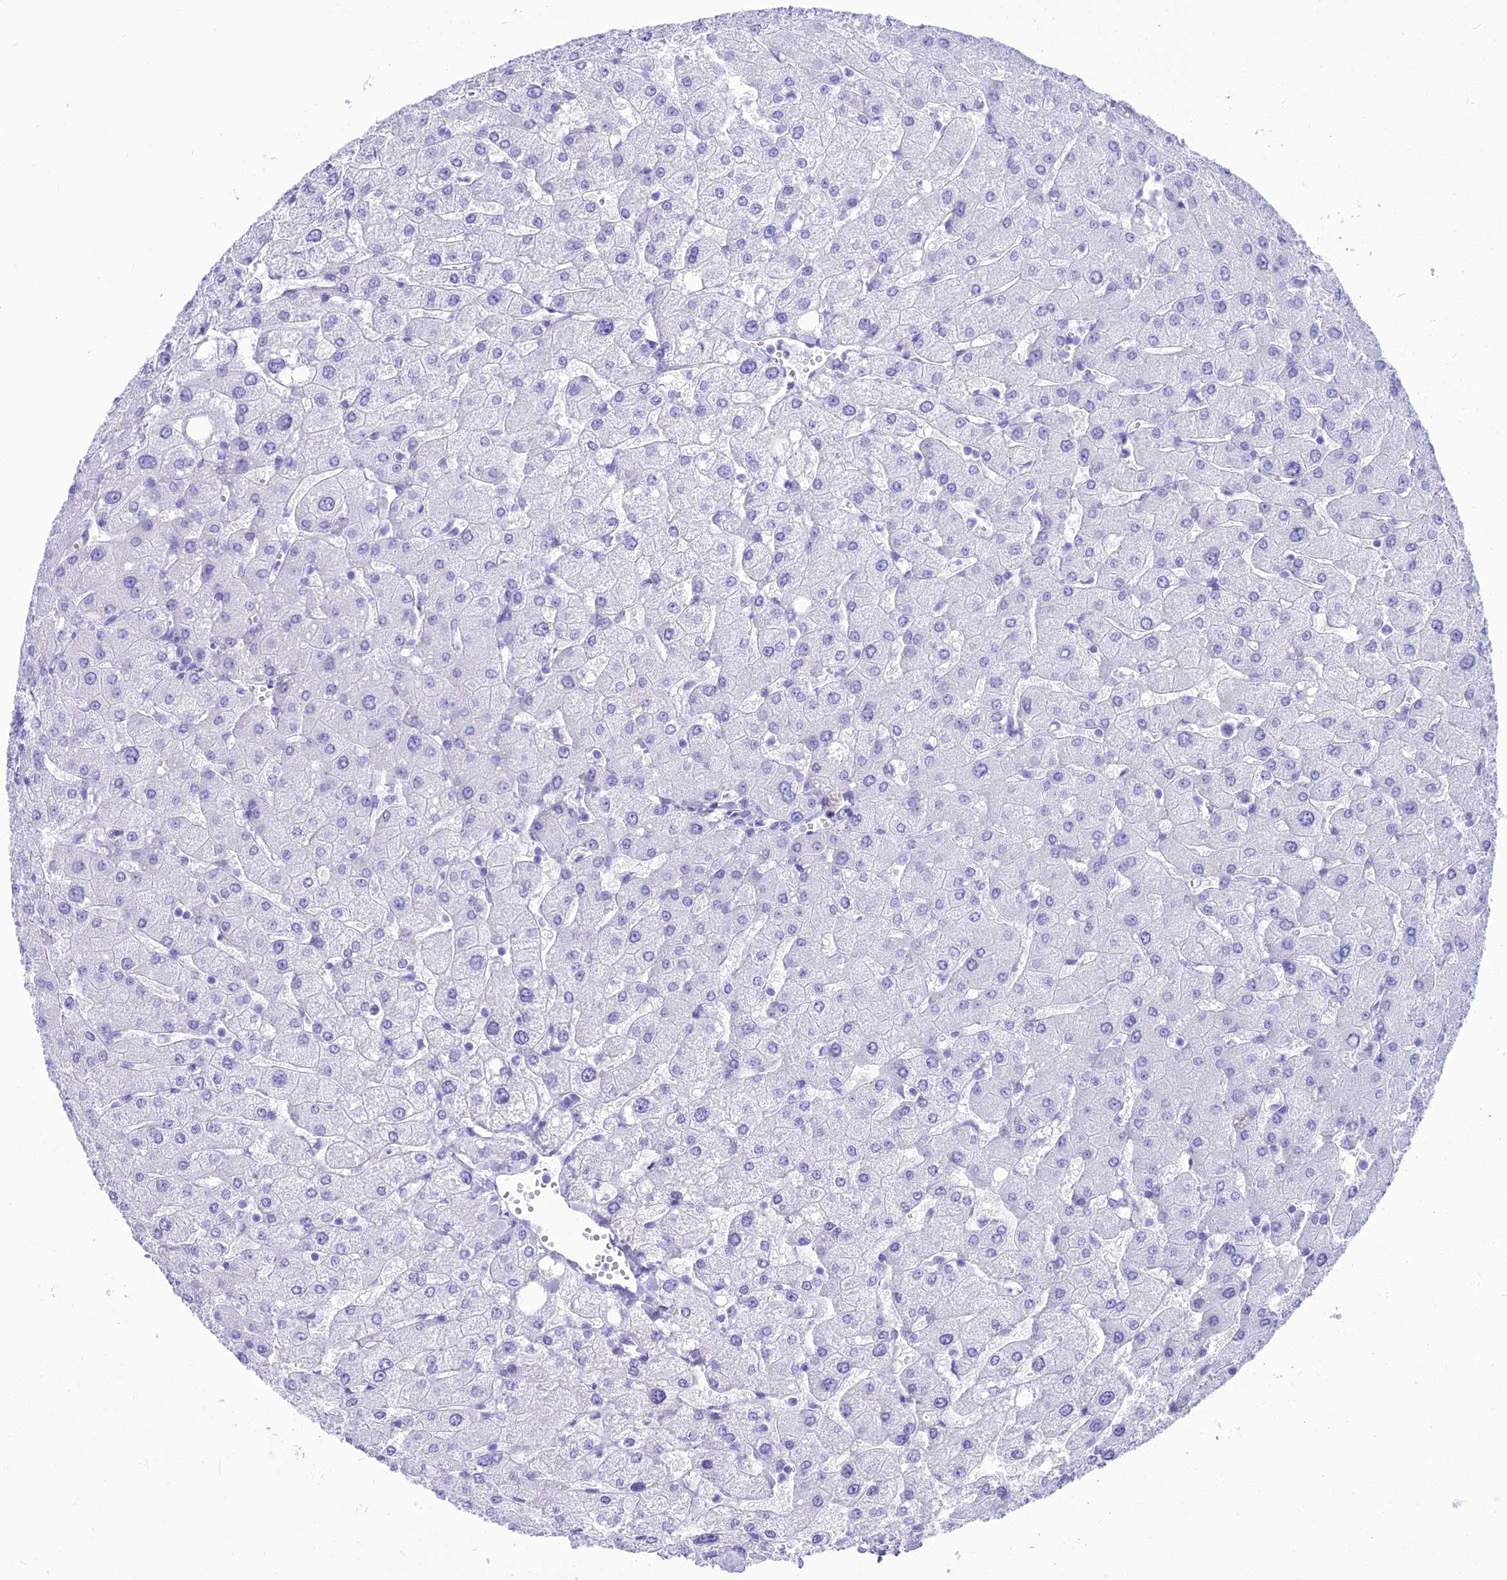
{"staining": {"intensity": "negative", "quantity": "none", "location": "none"}, "tissue": "liver", "cell_type": "Cholangiocytes", "image_type": "normal", "snomed": [{"axis": "morphology", "description": "Normal tissue, NOS"}, {"axis": "topography", "description": "Liver"}], "caption": "Immunohistochemical staining of normal human liver displays no significant staining in cholangiocytes.", "gene": "PNMA5", "patient": {"sex": "male", "age": 55}}